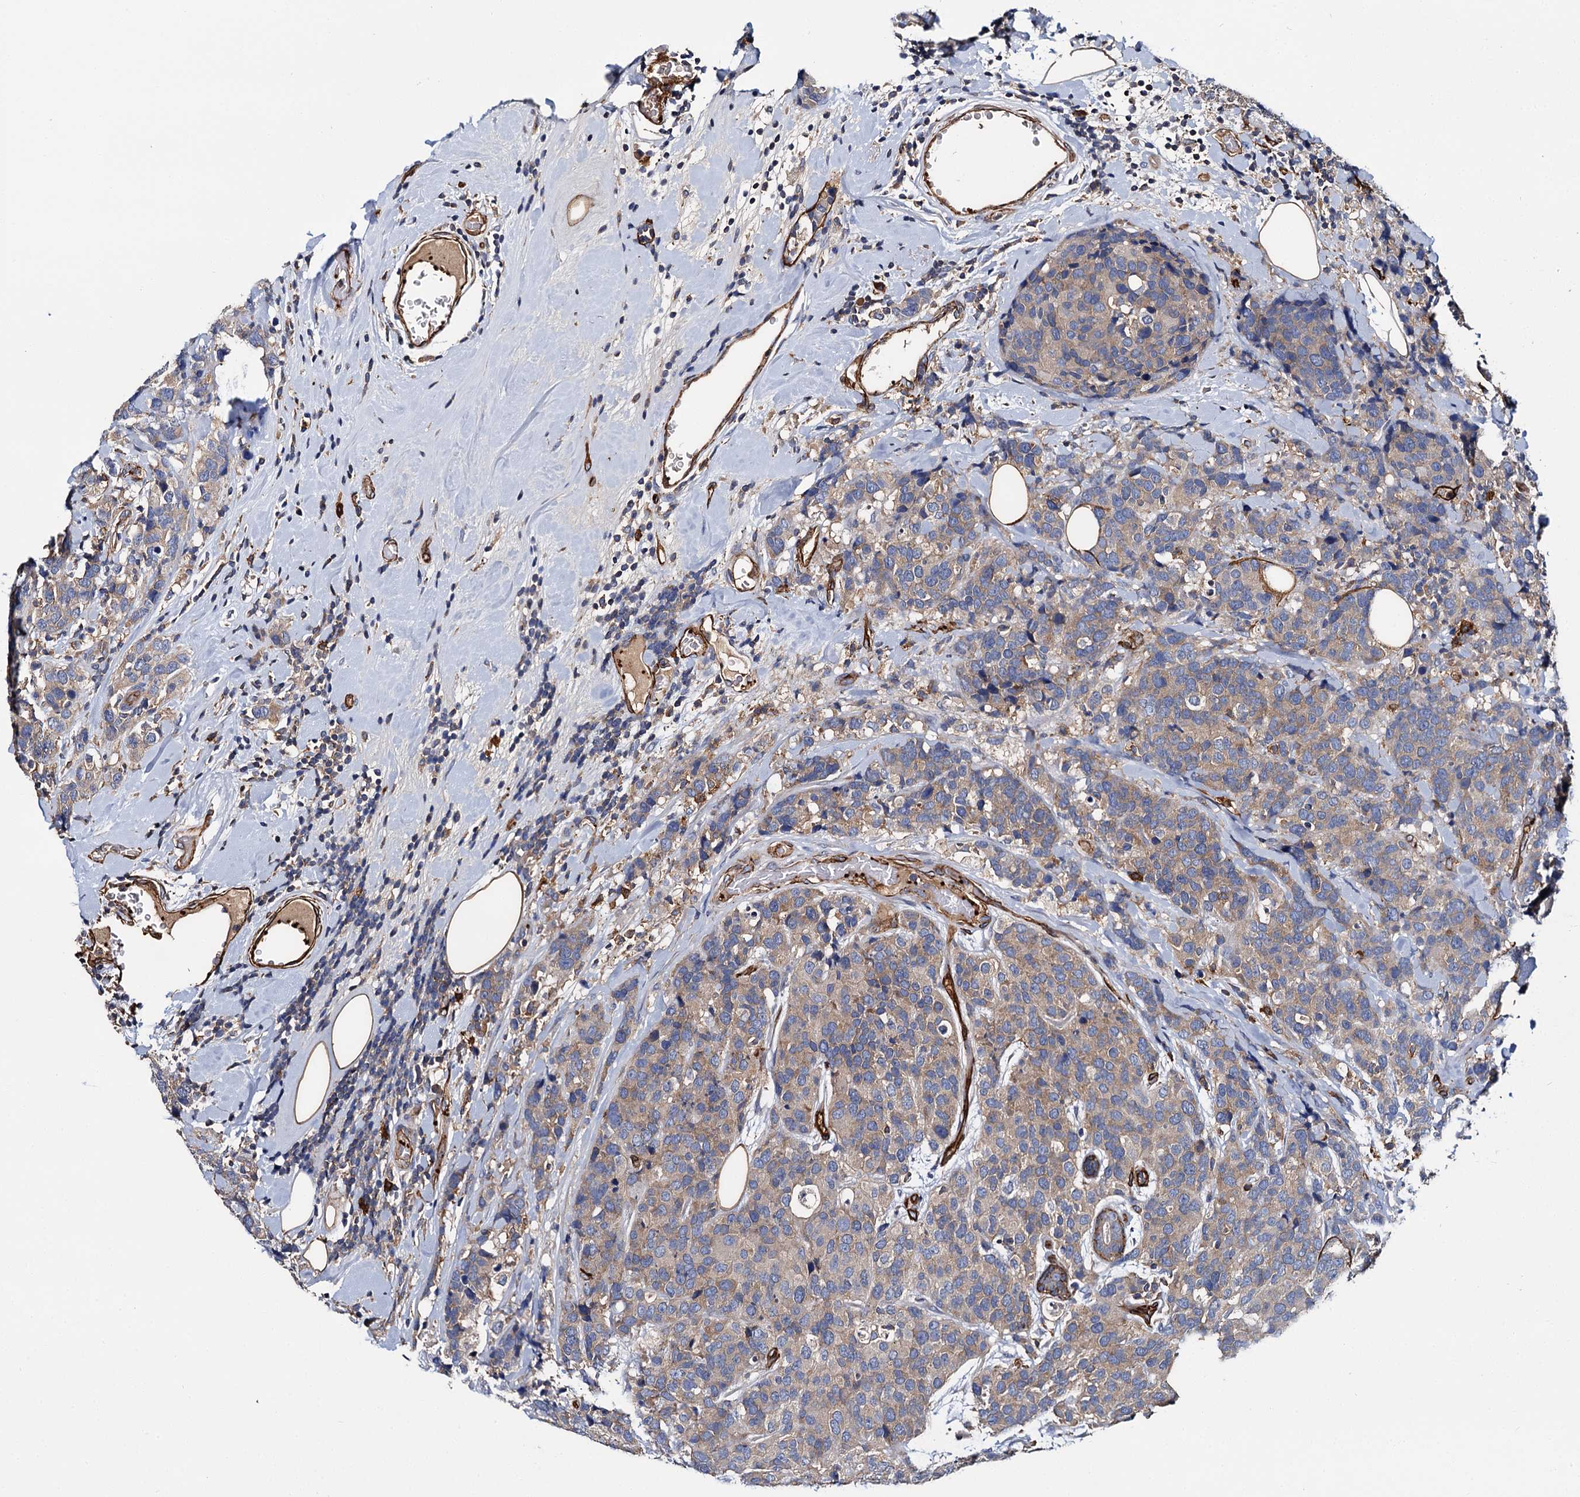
{"staining": {"intensity": "weak", "quantity": ">75%", "location": "cytoplasmic/membranous"}, "tissue": "breast cancer", "cell_type": "Tumor cells", "image_type": "cancer", "snomed": [{"axis": "morphology", "description": "Lobular carcinoma"}, {"axis": "topography", "description": "Breast"}], "caption": "Immunohistochemistry (DAB (3,3'-diaminobenzidine)) staining of human lobular carcinoma (breast) exhibits weak cytoplasmic/membranous protein positivity in about >75% of tumor cells. (Brightfield microscopy of DAB IHC at high magnification).", "gene": "CACNA1C", "patient": {"sex": "female", "age": 59}}